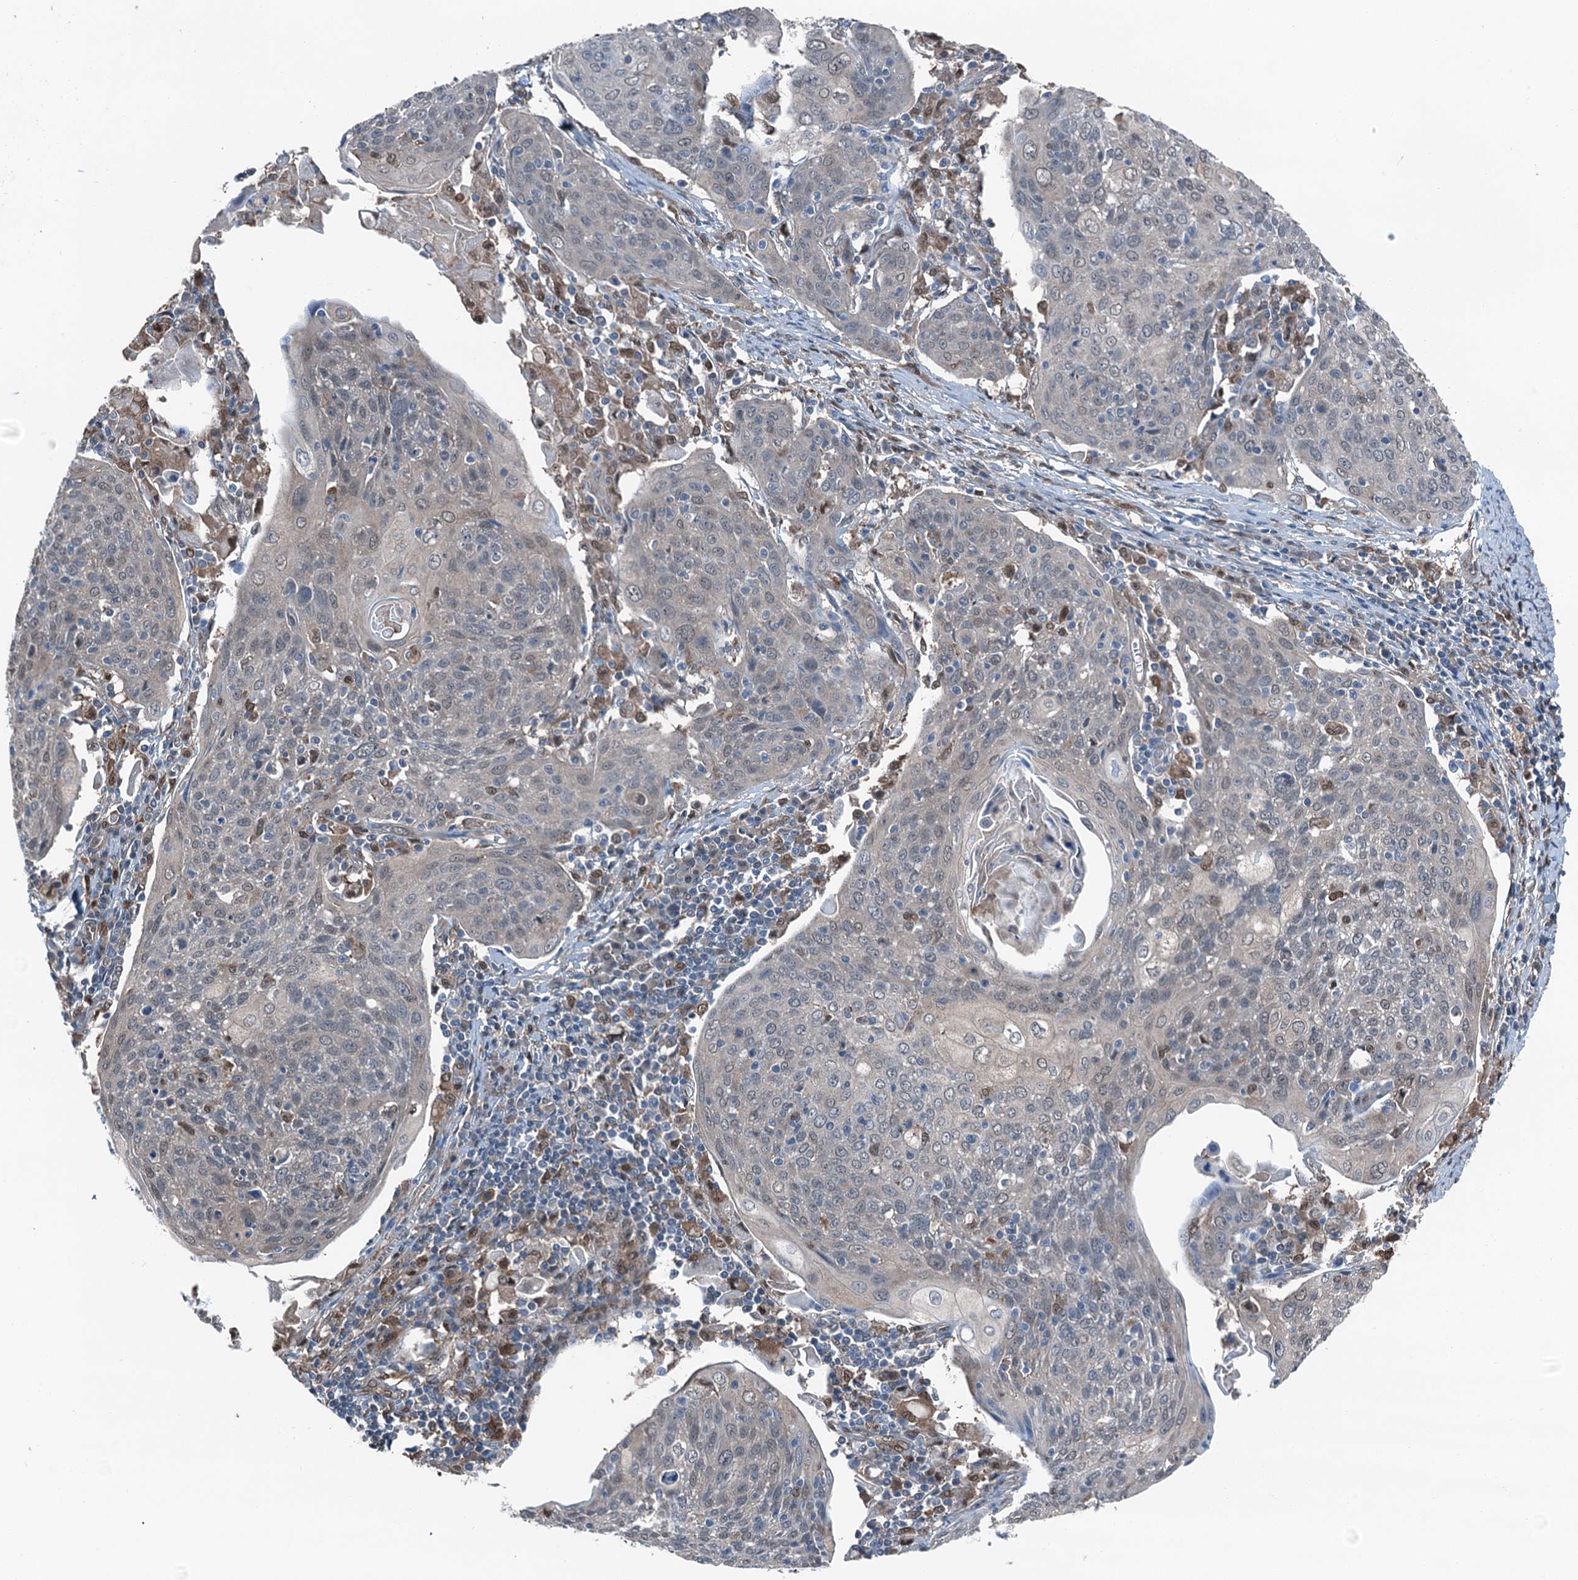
{"staining": {"intensity": "negative", "quantity": "none", "location": "none"}, "tissue": "cervical cancer", "cell_type": "Tumor cells", "image_type": "cancer", "snomed": [{"axis": "morphology", "description": "Squamous cell carcinoma, NOS"}, {"axis": "topography", "description": "Cervix"}], "caption": "The histopathology image displays no significant expression in tumor cells of squamous cell carcinoma (cervical). The staining was performed using DAB (3,3'-diaminobenzidine) to visualize the protein expression in brown, while the nuclei were stained in blue with hematoxylin (Magnification: 20x).", "gene": "RNH1", "patient": {"sex": "female", "age": 67}}